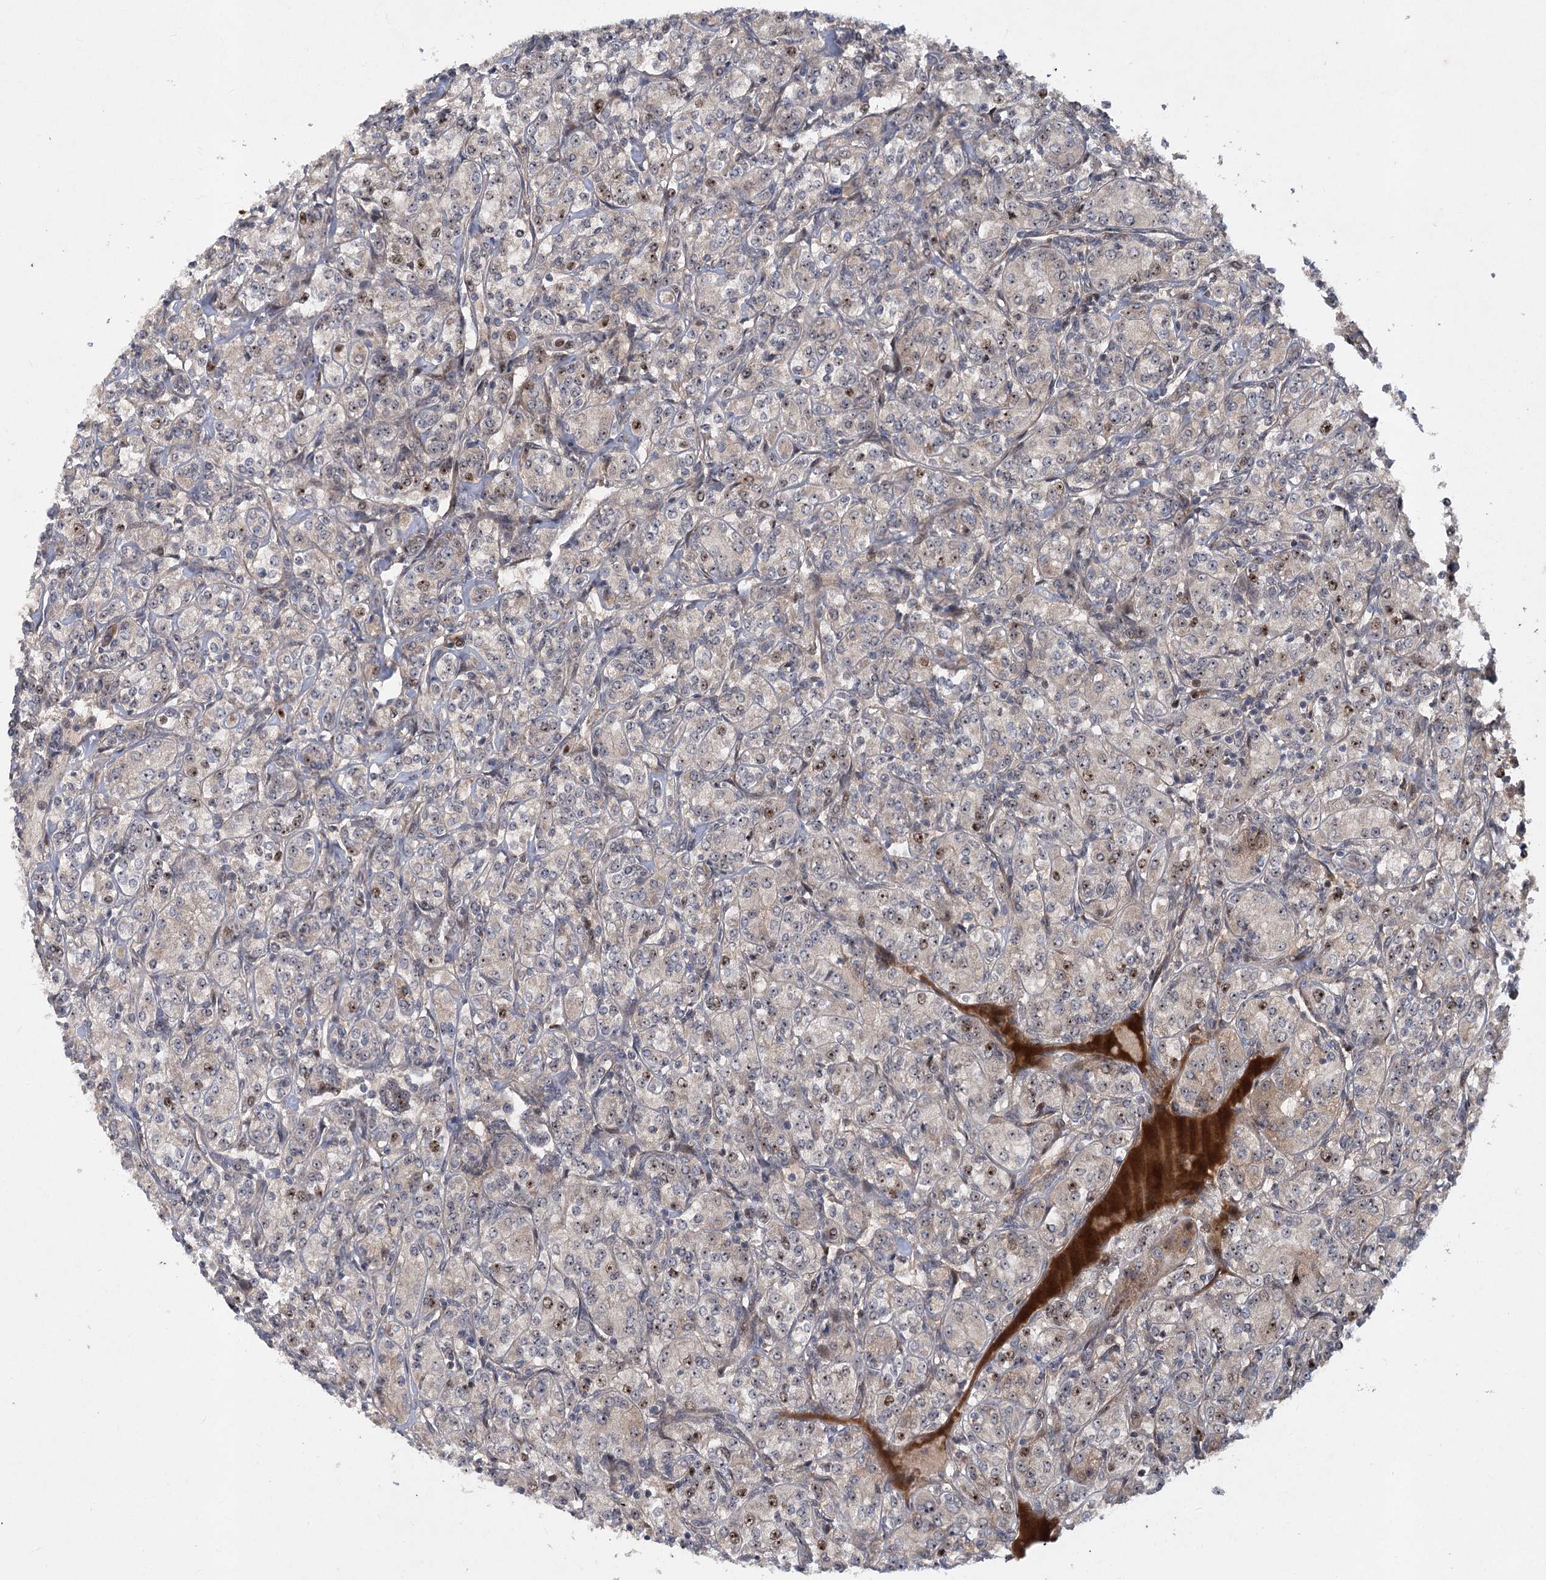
{"staining": {"intensity": "moderate", "quantity": "<25%", "location": "nuclear"}, "tissue": "renal cancer", "cell_type": "Tumor cells", "image_type": "cancer", "snomed": [{"axis": "morphology", "description": "Adenocarcinoma, NOS"}, {"axis": "topography", "description": "Kidney"}], "caption": "Renal cancer stained for a protein (brown) demonstrates moderate nuclear positive staining in about <25% of tumor cells.", "gene": "PIK3C2A", "patient": {"sex": "male", "age": 77}}